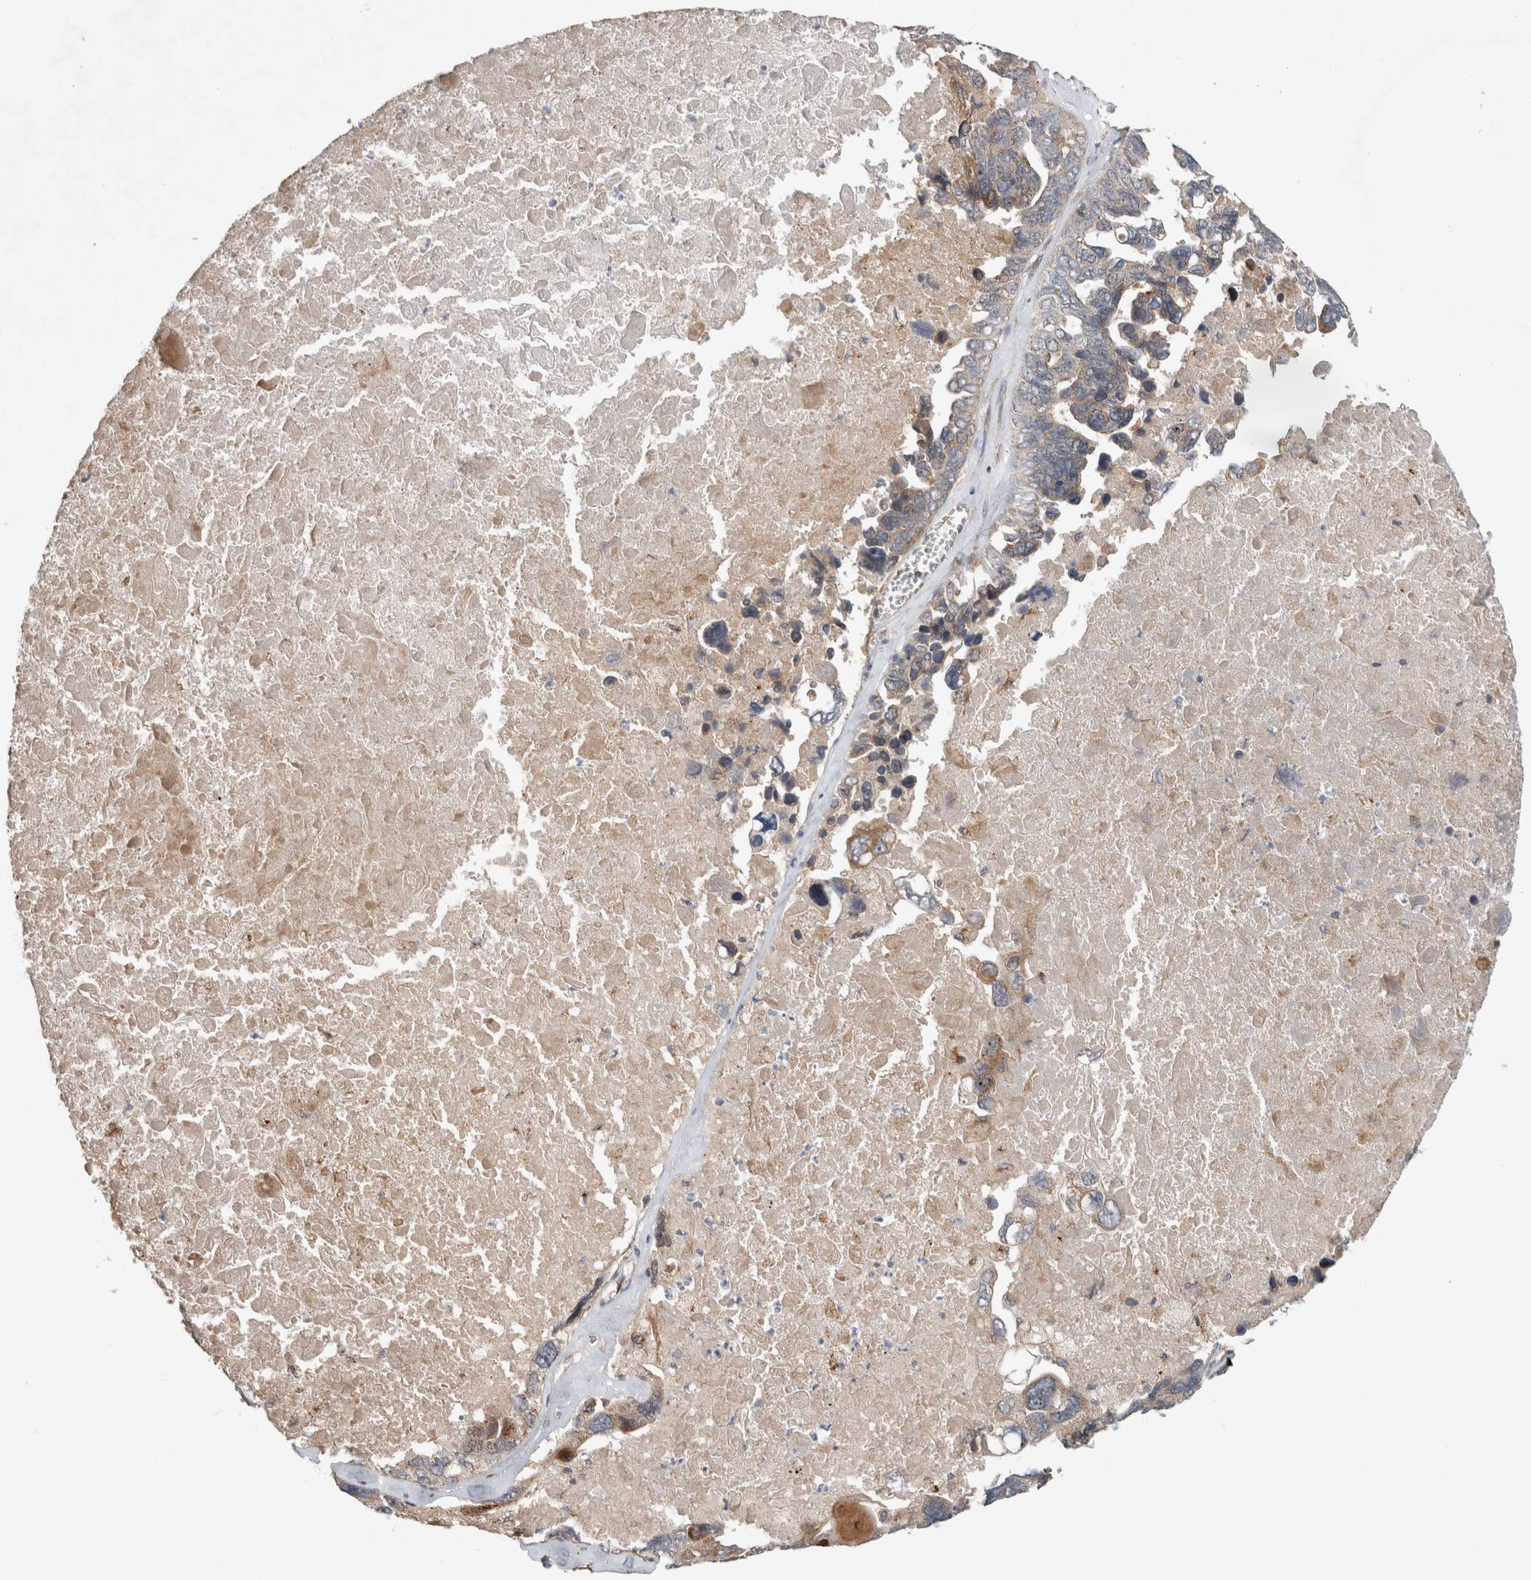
{"staining": {"intensity": "moderate", "quantity": ">75%", "location": "cytoplasmic/membranous"}, "tissue": "ovarian cancer", "cell_type": "Tumor cells", "image_type": "cancer", "snomed": [{"axis": "morphology", "description": "Cystadenocarcinoma, serous, NOS"}, {"axis": "topography", "description": "Ovary"}], "caption": "There is medium levels of moderate cytoplasmic/membranous positivity in tumor cells of serous cystadenocarcinoma (ovarian), as demonstrated by immunohistochemical staining (brown color).", "gene": "TRIM5", "patient": {"sex": "female", "age": 79}}